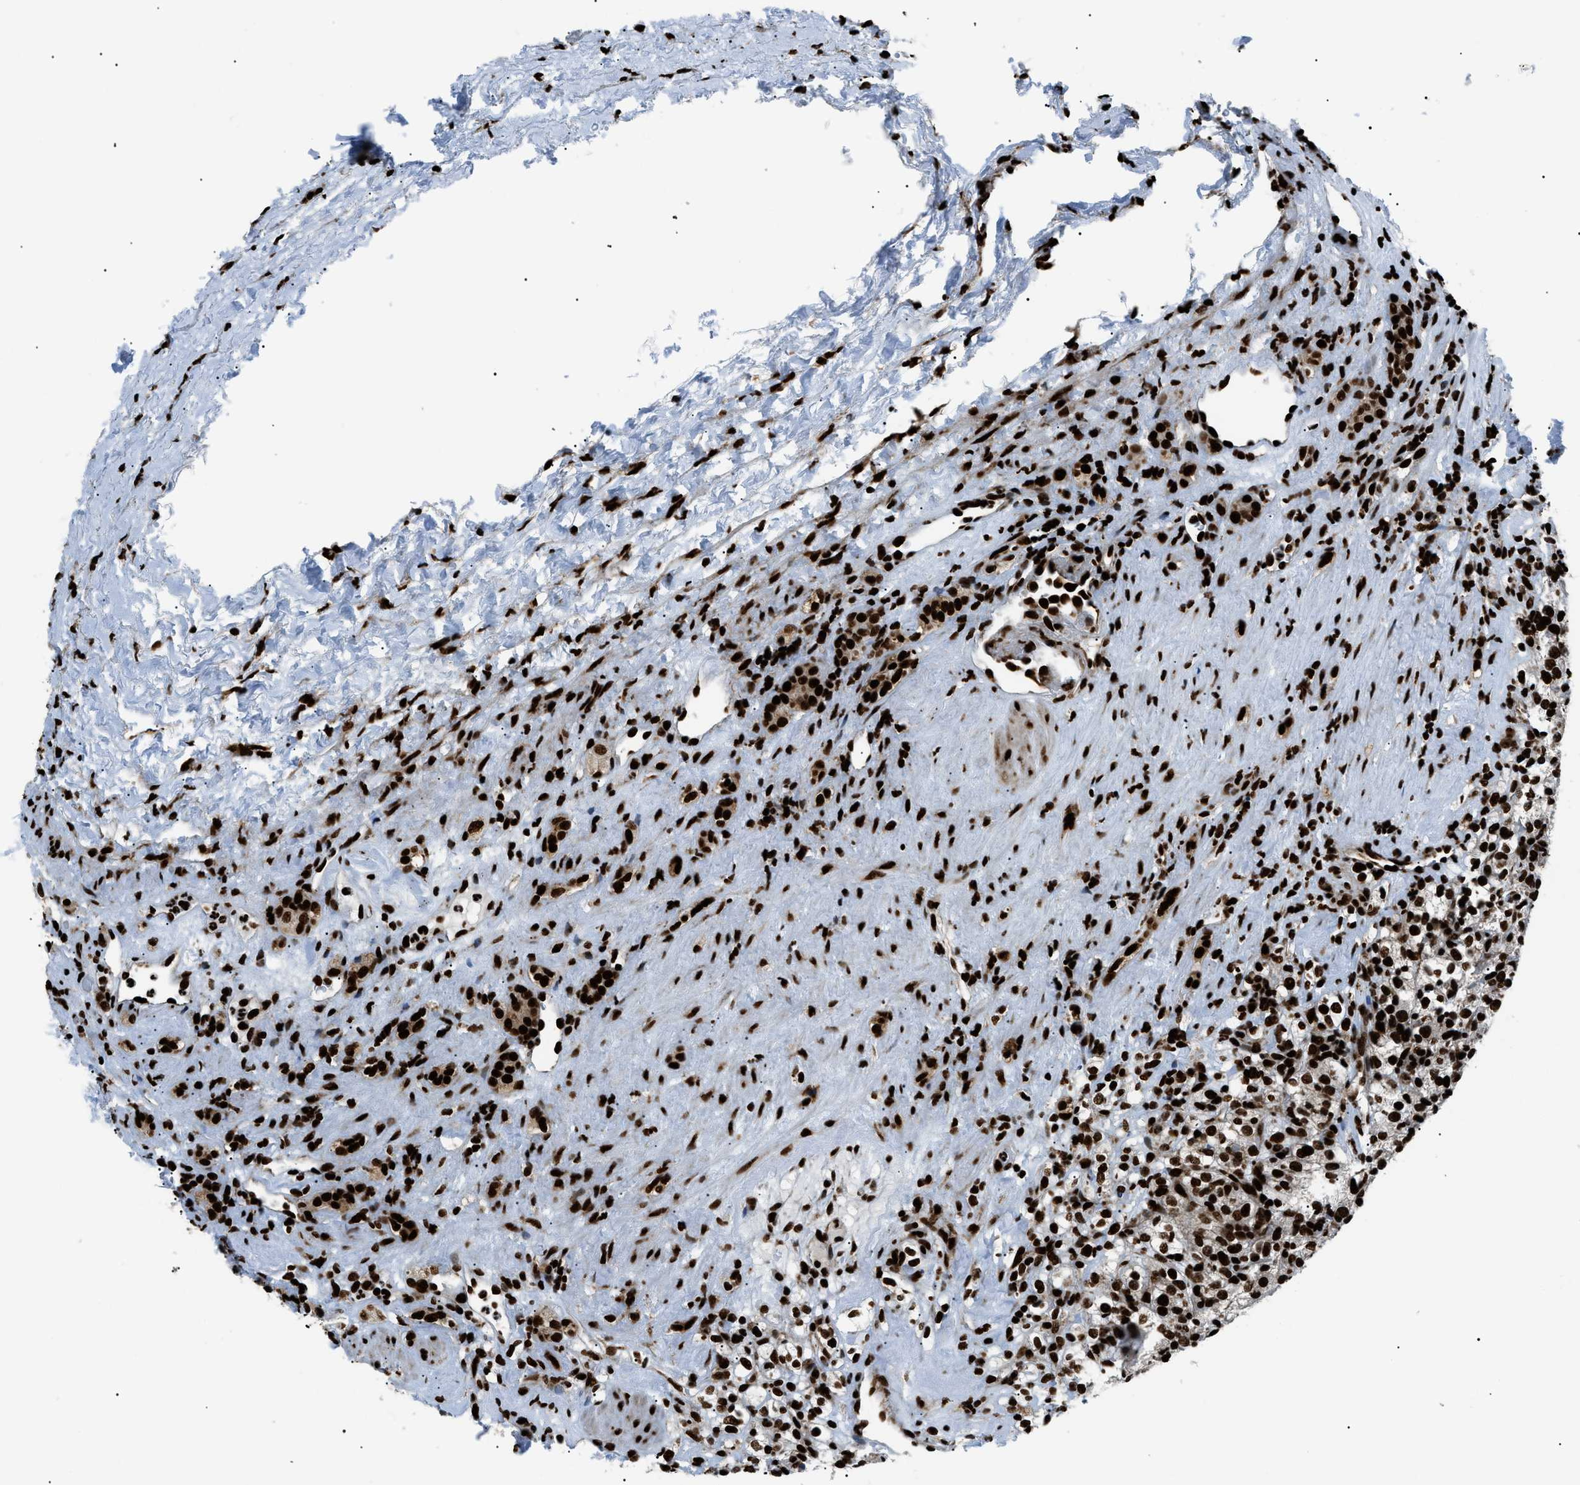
{"staining": {"intensity": "strong", "quantity": ">75%", "location": "nuclear"}, "tissue": "renal cancer", "cell_type": "Tumor cells", "image_type": "cancer", "snomed": [{"axis": "morphology", "description": "Normal tissue, NOS"}, {"axis": "morphology", "description": "Adenocarcinoma, NOS"}, {"axis": "topography", "description": "Kidney"}], "caption": "IHC (DAB (3,3'-diaminobenzidine)) staining of human adenocarcinoma (renal) exhibits strong nuclear protein positivity in about >75% of tumor cells. The protein is shown in brown color, while the nuclei are stained blue.", "gene": "HNRNPK", "patient": {"sex": "female", "age": 72}}